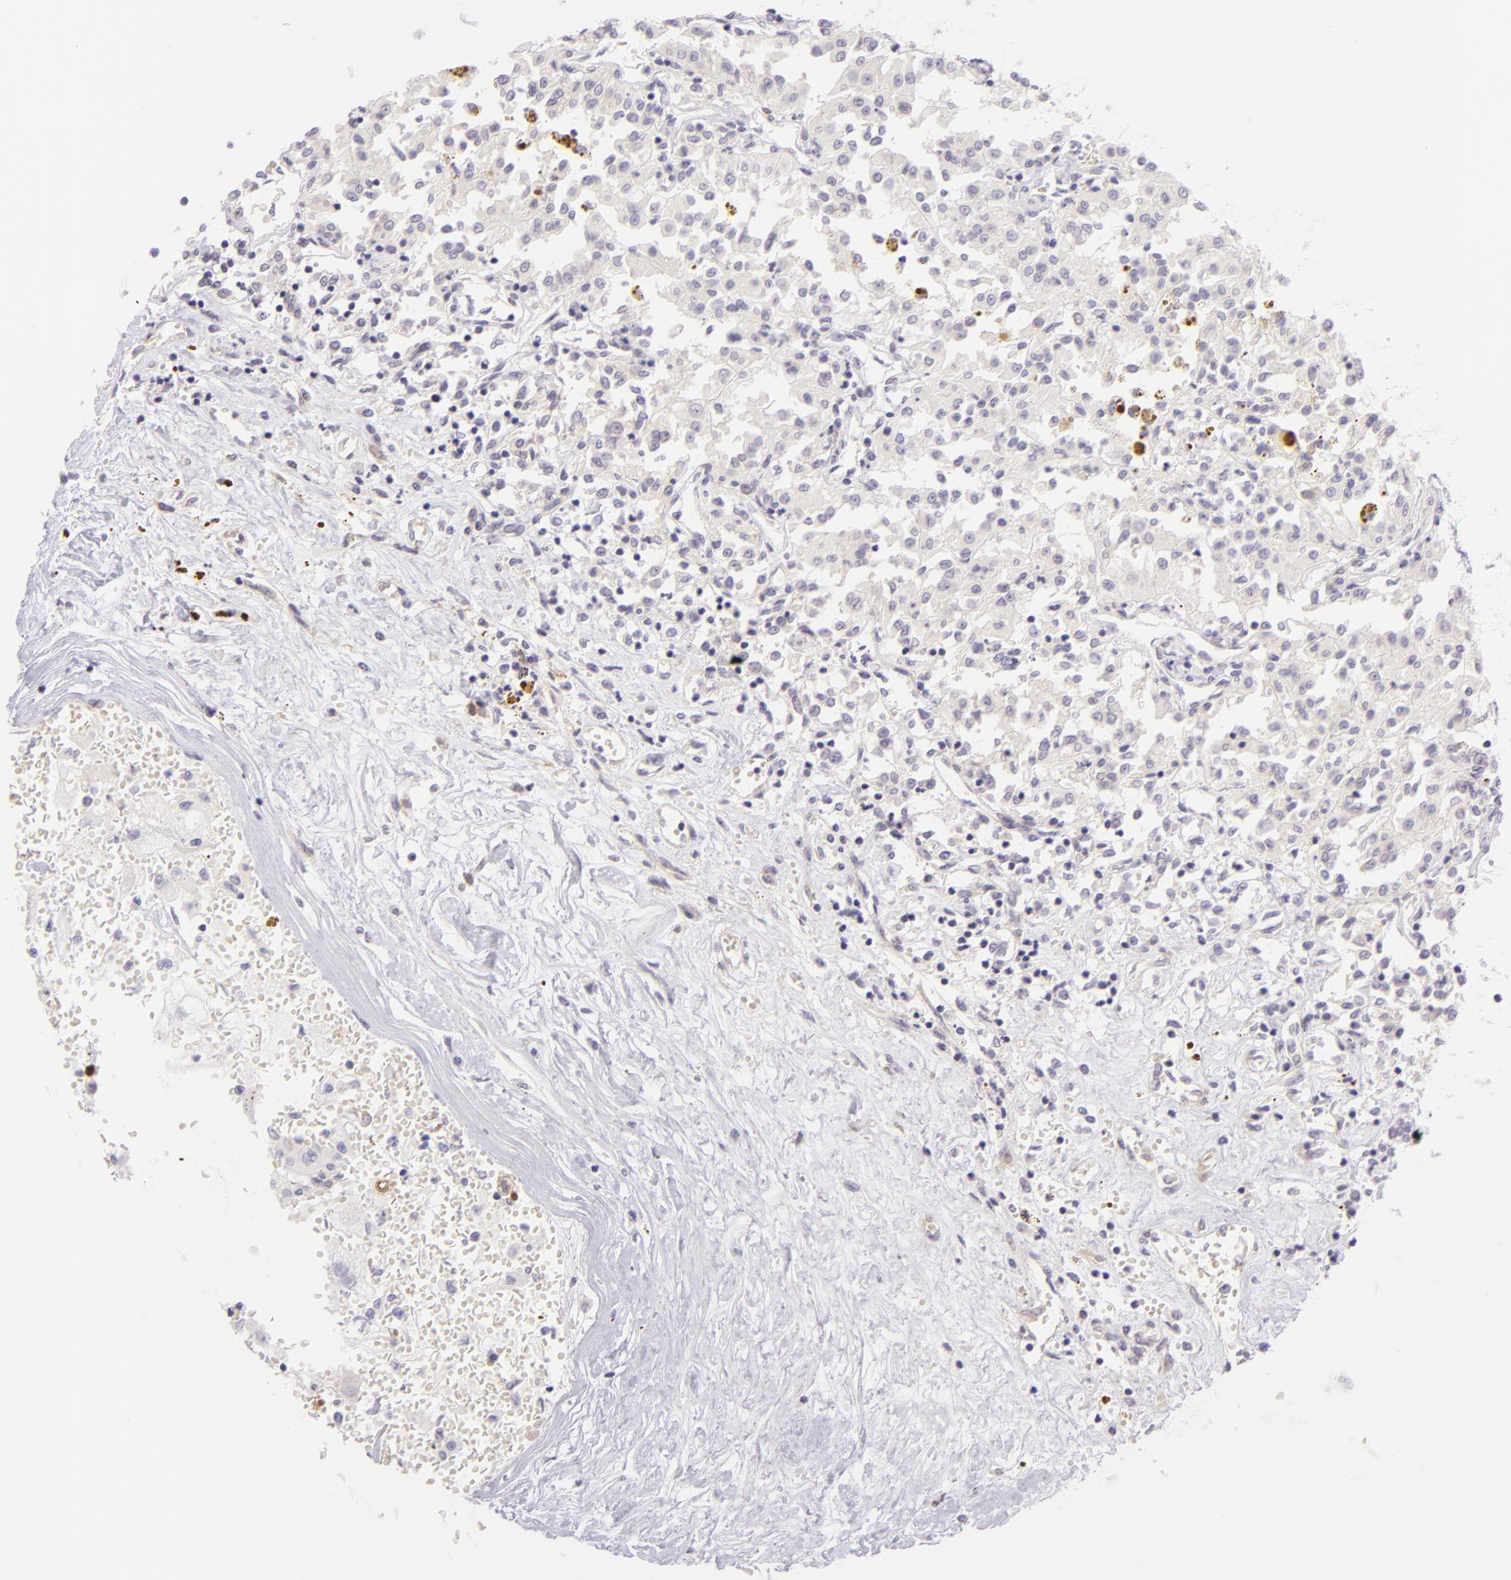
{"staining": {"intensity": "negative", "quantity": "none", "location": "none"}, "tissue": "renal cancer", "cell_type": "Tumor cells", "image_type": "cancer", "snomed": [{"axis": "morphology", "description": "Adenocarcinoma, NOS"}, {"axis": "topography", "description": "Kidney"}], "caption": "This histopathology image is of renal adenocarcinoma stained with immunohistochemistry to label a protein in brown with the nuclei are counter-stained blue. There is no expression in tumor cells.", "gene": "ZC3H7B", "patient": {"sex": "male", "age": 78}}